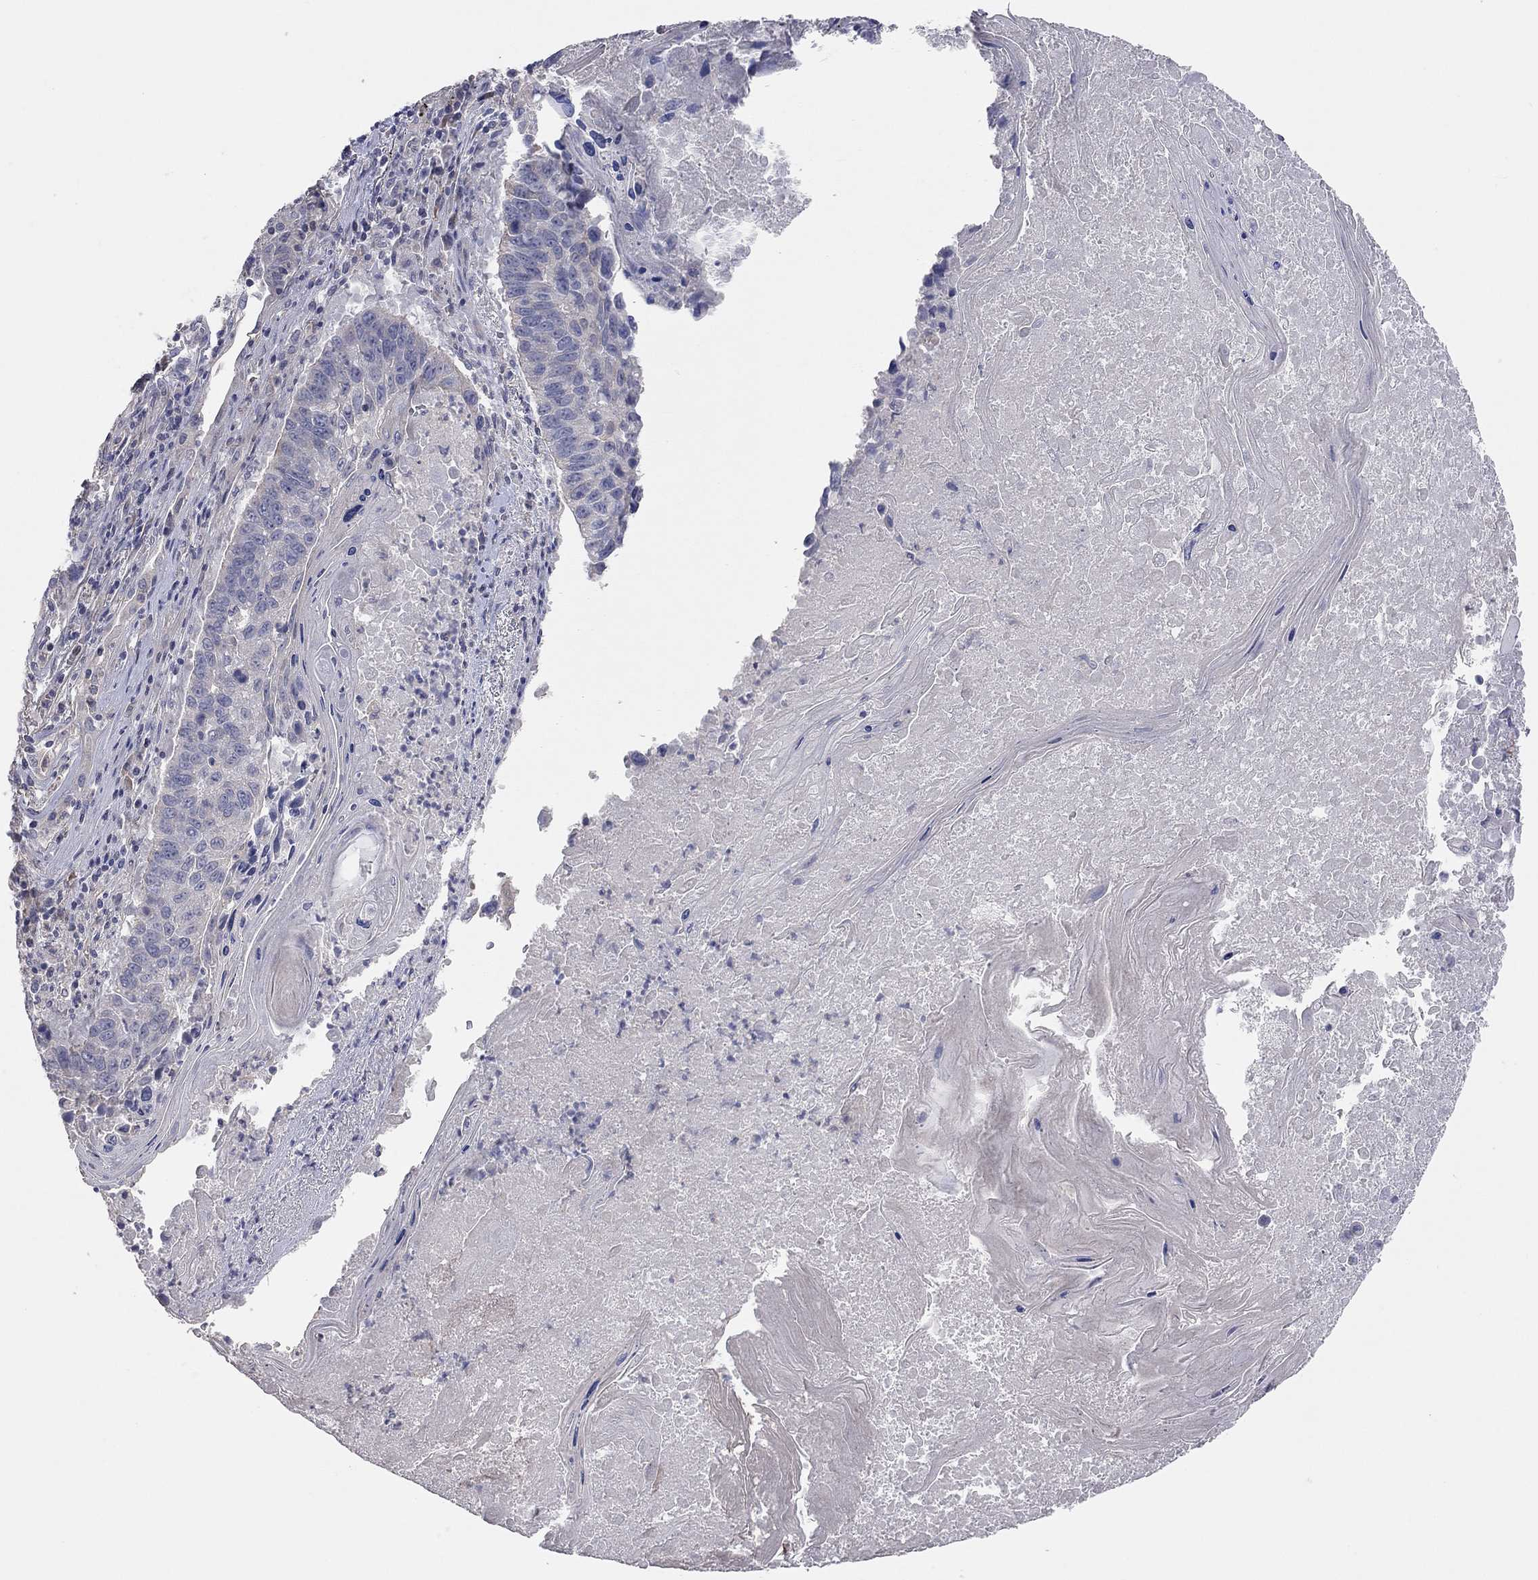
{"staining": {"intensity": "negative", "quantity": "none", "location": "none"}, "tissue": "lung cancer", "cell_type": "Tumor cells", "image_type": "cancer", "snomed": [{"axis": "morphology", "description": "Squamous cell carcinoma, NOS"}, {"axis": "topography", "description": "Lung"}], "caption": "A high-resolution photomicrograph shows immunohistochemistry staining of lung cancer, which shows no significant positivity in tumor cells.", "gene": "KCNB1", "patient": {"sex": "male", "age": 73}}